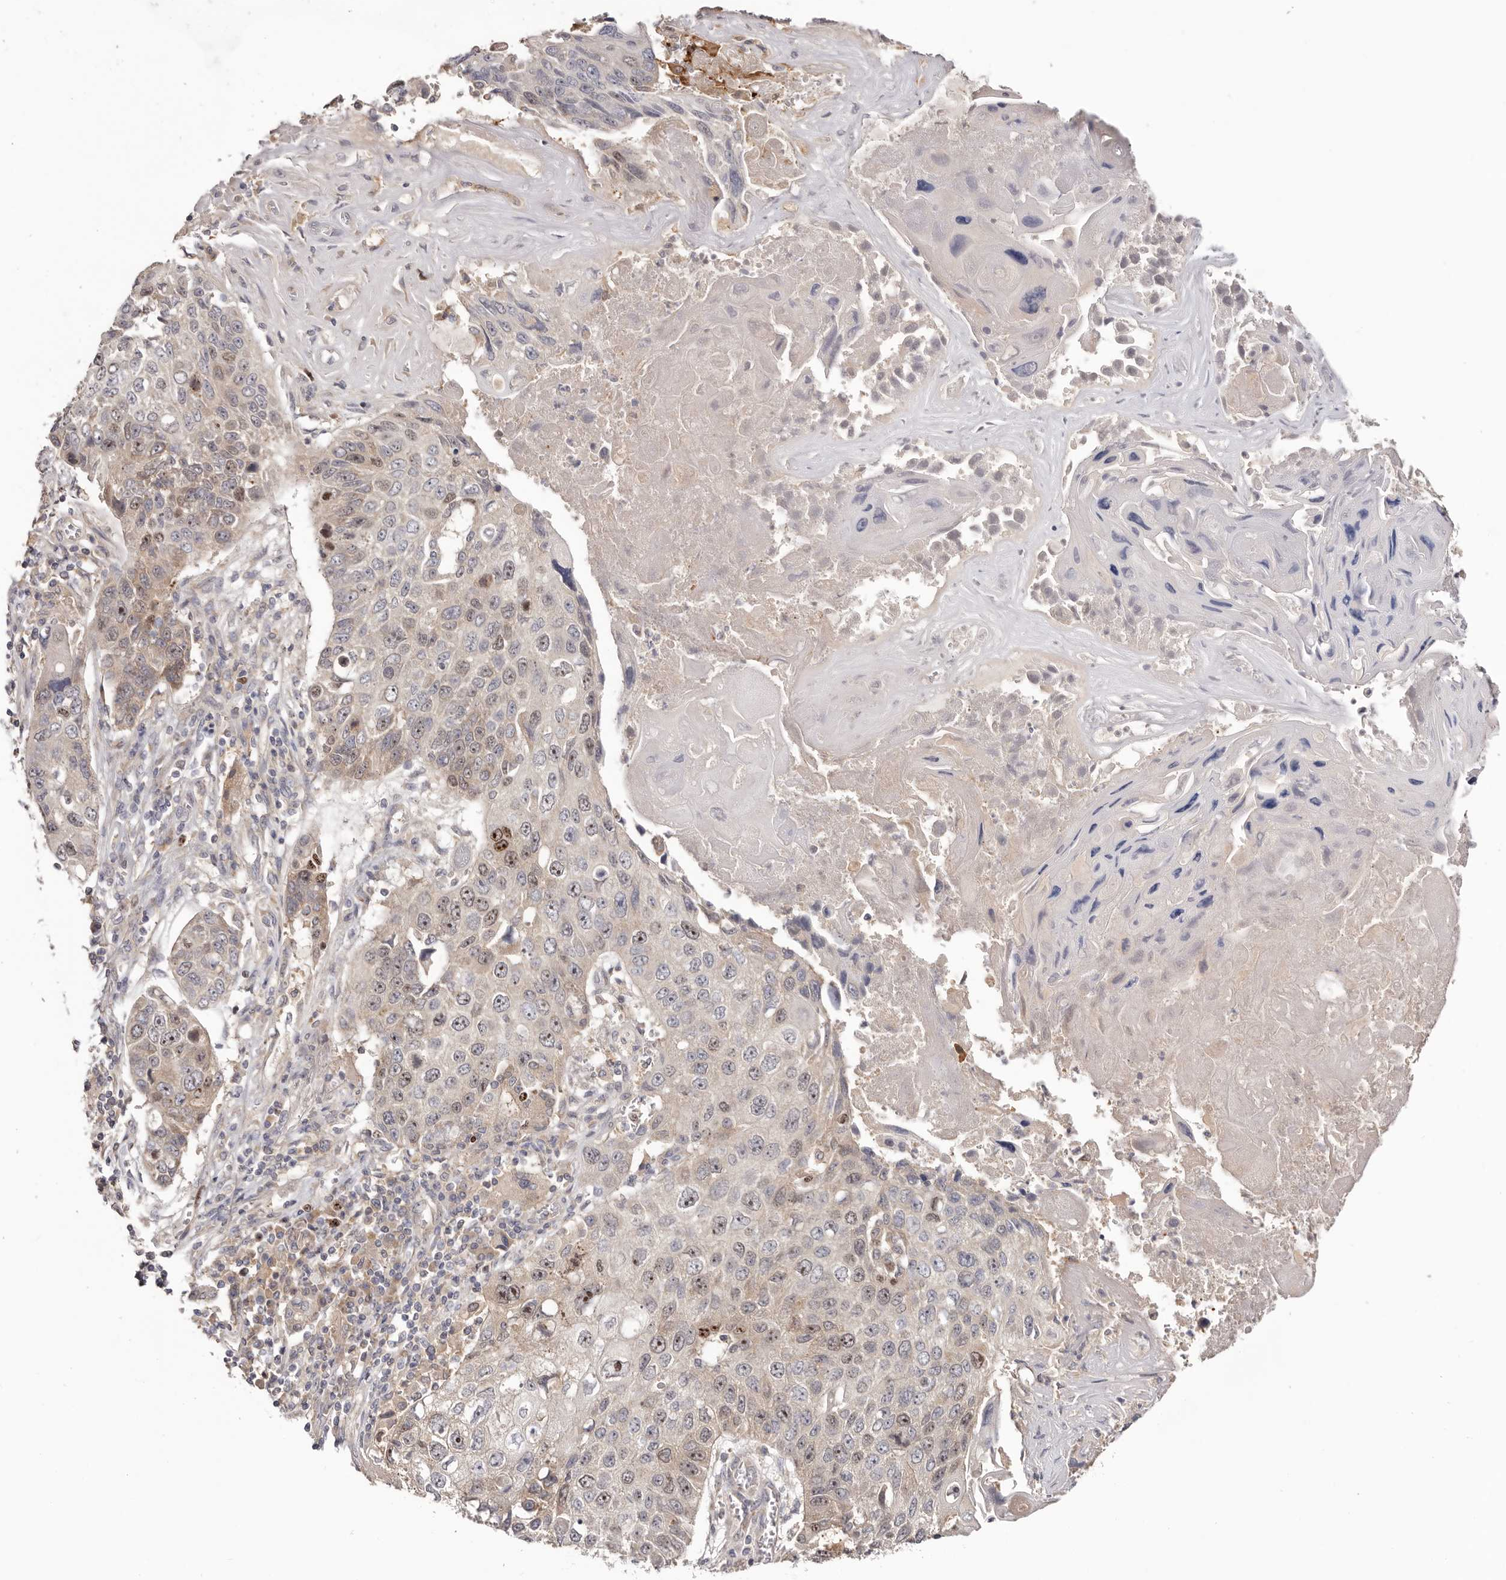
{"staining": {"intensity": "strong", "quantity": "<25%", "location": "nuclear"}, "tissue": "lung cancer", "cell_type": "Tumor cells", "image_type": "cancer", "snomed": [{"axis": "morphology", "description": "Squamous cell carcinoma, NOS"}, {"axis": "topography", "description": "Lung"}], "caption": "A high-resolution micrograph shows immunohistochemistry staining of squamous cell carcinoma (lung), which exhibits strong nuclear staining in approximately <25% of tumor cells.", "gene": "CCDC190", "patient": {"sex": "male", "age": 61}}